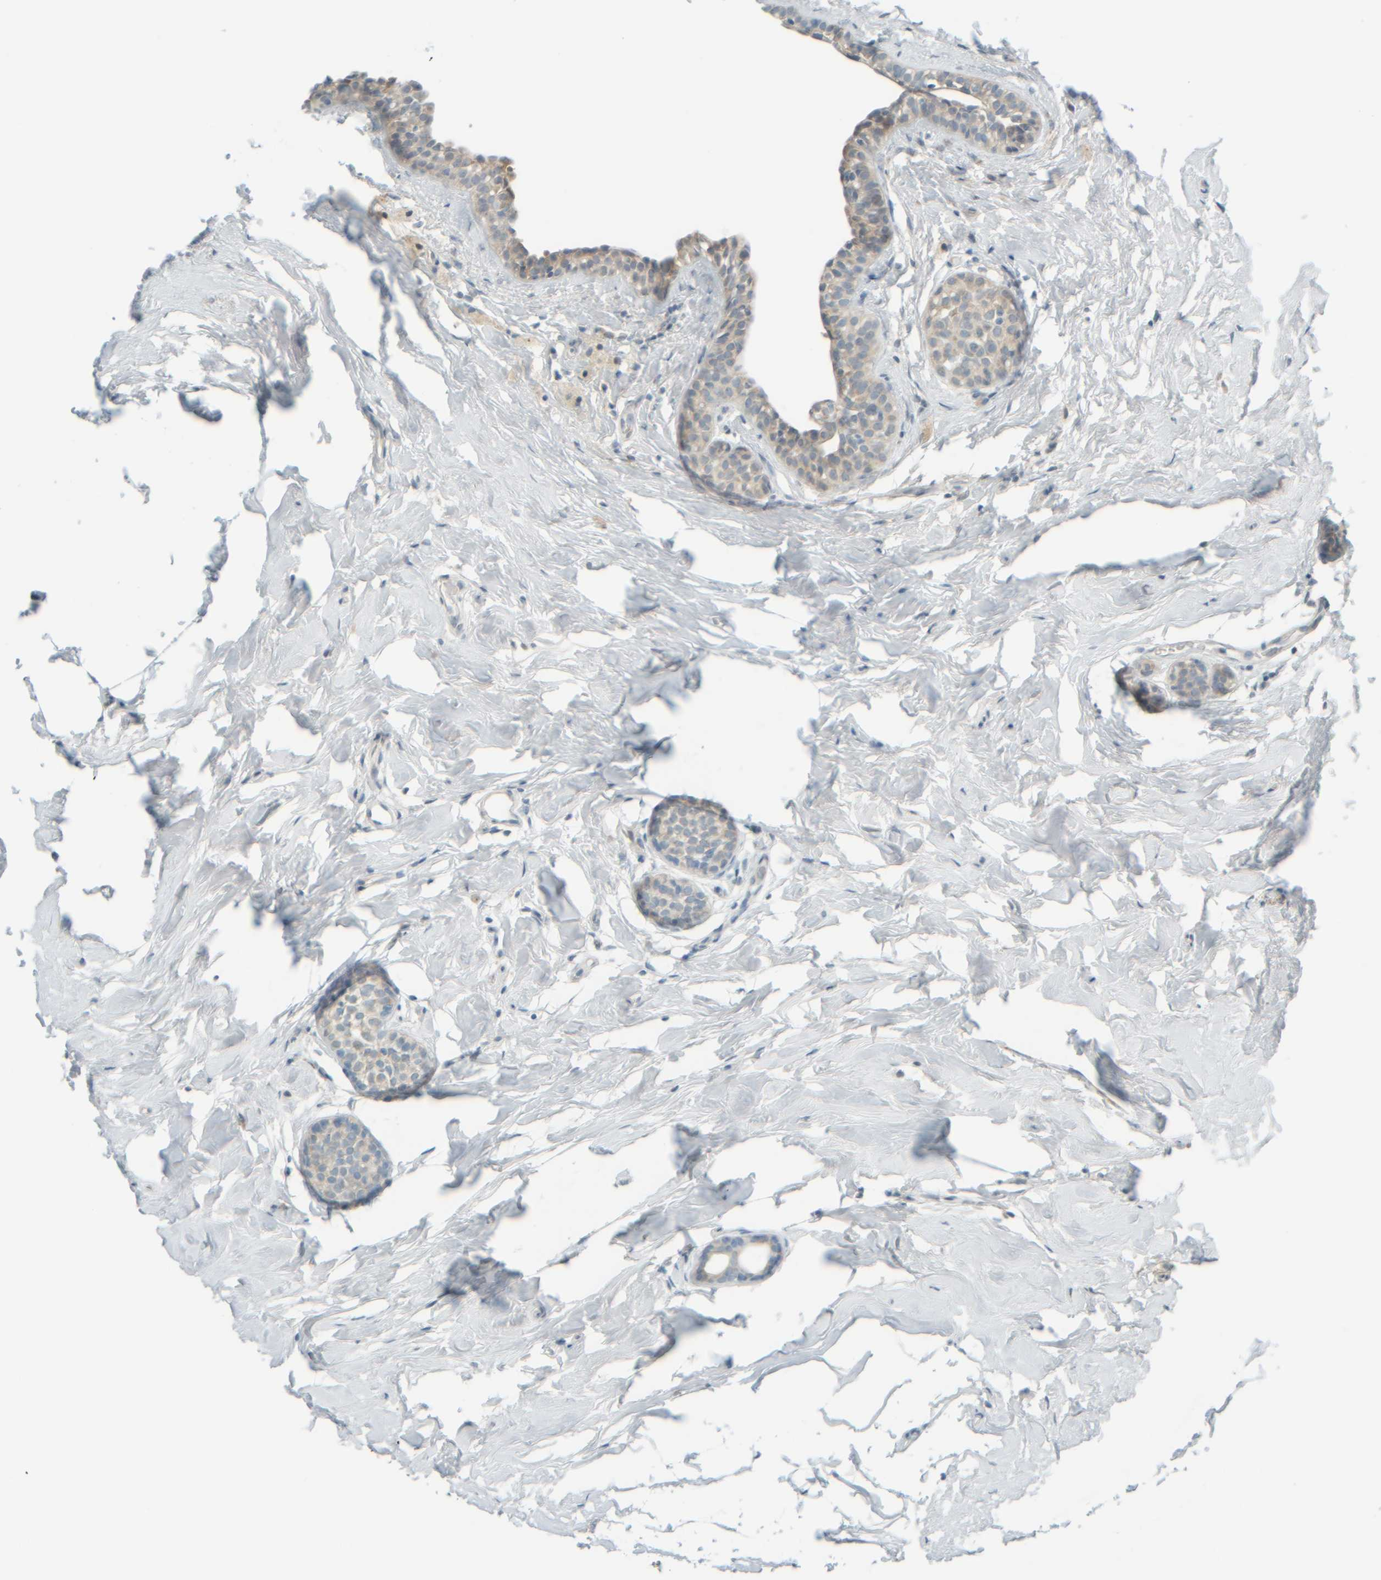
{"staining": {"intensity": "weak", "quantity": "<25%", "location": "cytoplasmic/membranous"}, "tissue": "breast cancer", "cell_type": "Tumor cells", "image_type": "cancer", "snomed": [{"axis": "morphology", "description": "Duct carcinoma"}, {"axis": "topography", "description": "Breast"}], "caption": "Breast cancer (invasive ductal carcinoma) stained for a protein using immunohistochemistry demonstrates no staining tumor cells.", "gene": "PTGES3L-AARSD1", "patient": {"sex": "female", "age": 55}}